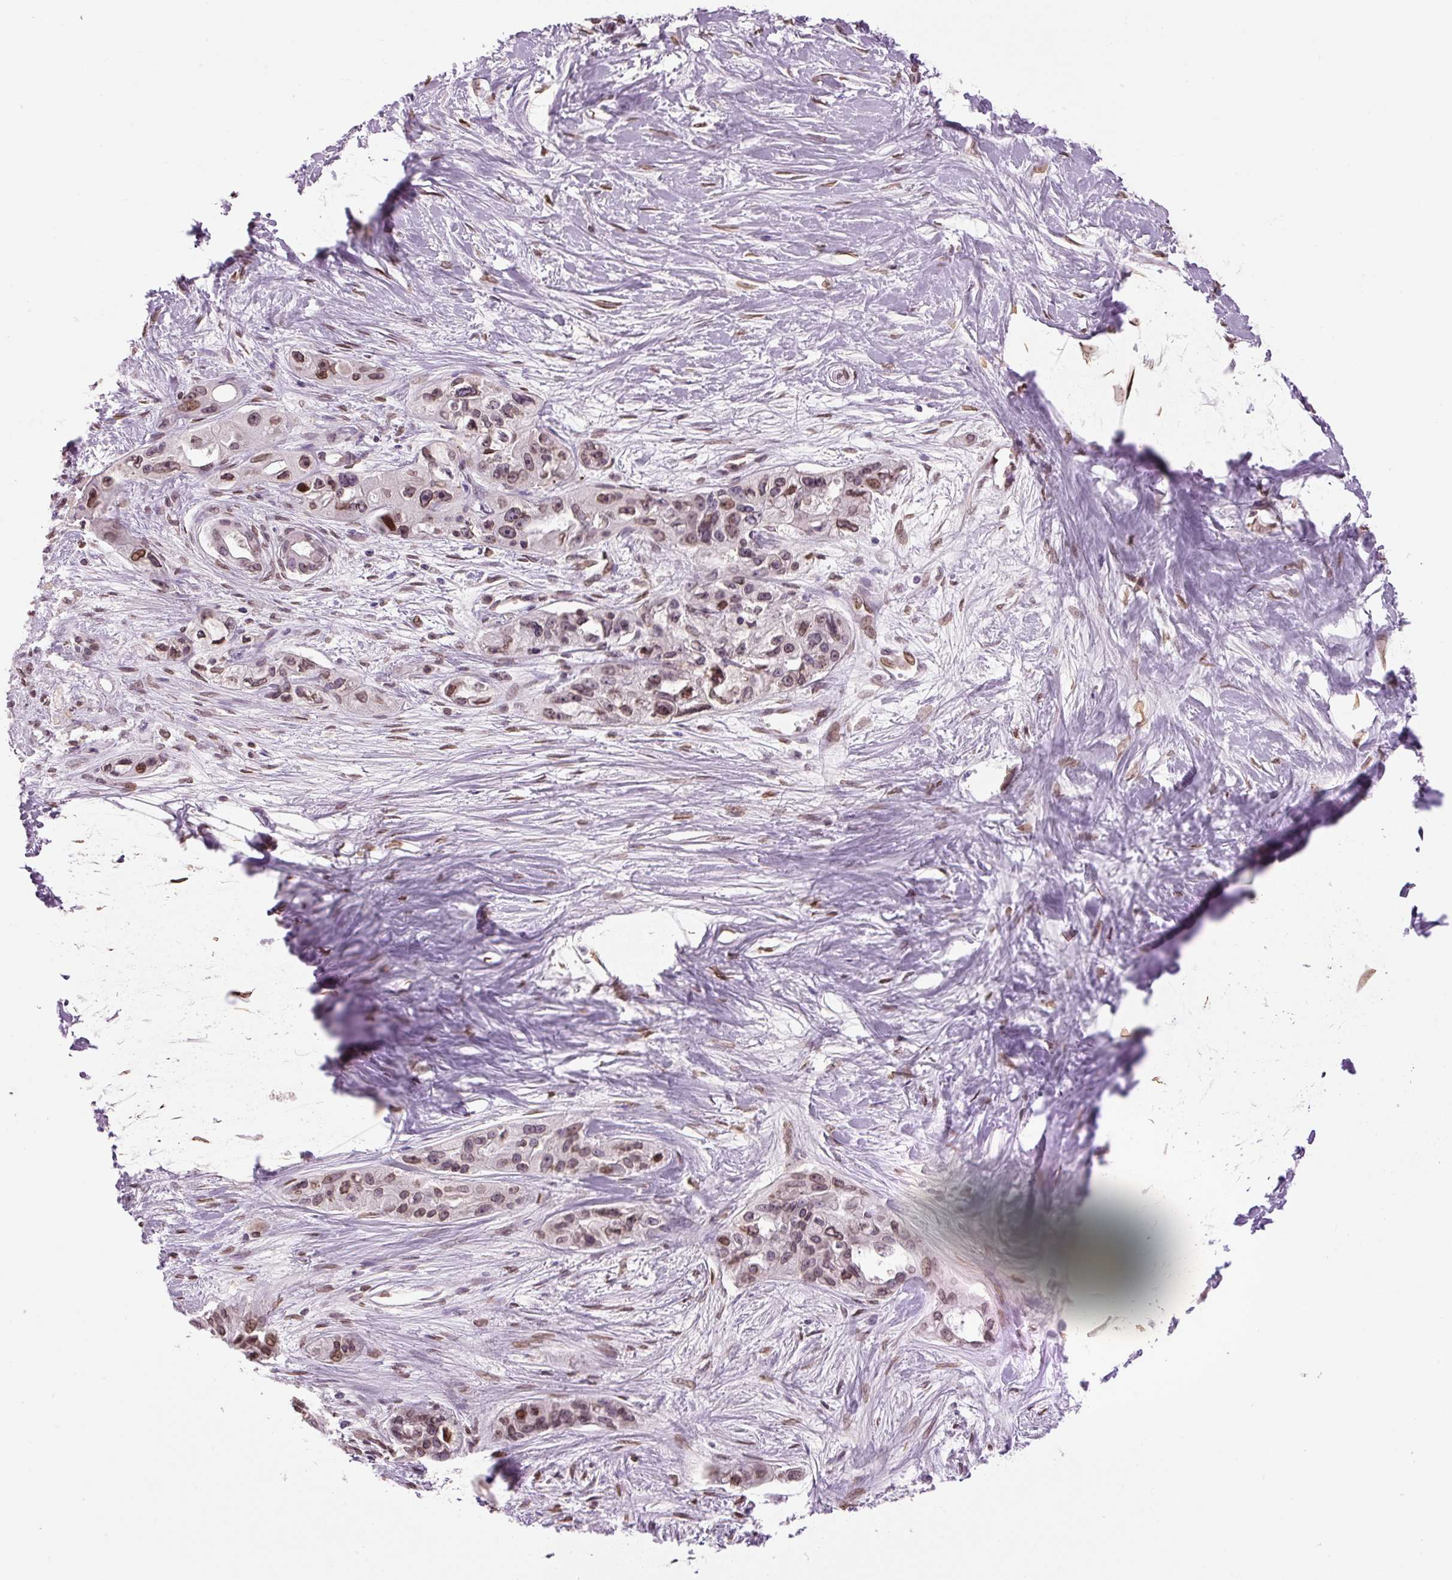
{"staining": {"intensity": "moderate", "quantity": ">75%", "location": "nuclear"}, "tissue": "pancreatic cancer", "cell_type": "Tumor cells", "image_type": "cancer", "snomed": [{"axis": "morphology", "description": "Adenocarcinoma, NOS"}, {"axis": "topography", "description": "Pancreas"}], "caption": "A micrograph of human adenocarcinoma (pancreatic) stained for a protein displays moderate nuclear brown staining in tumor cells.", "gene": "ZNF224", "patient": {"sex": "female", "age": 50}}